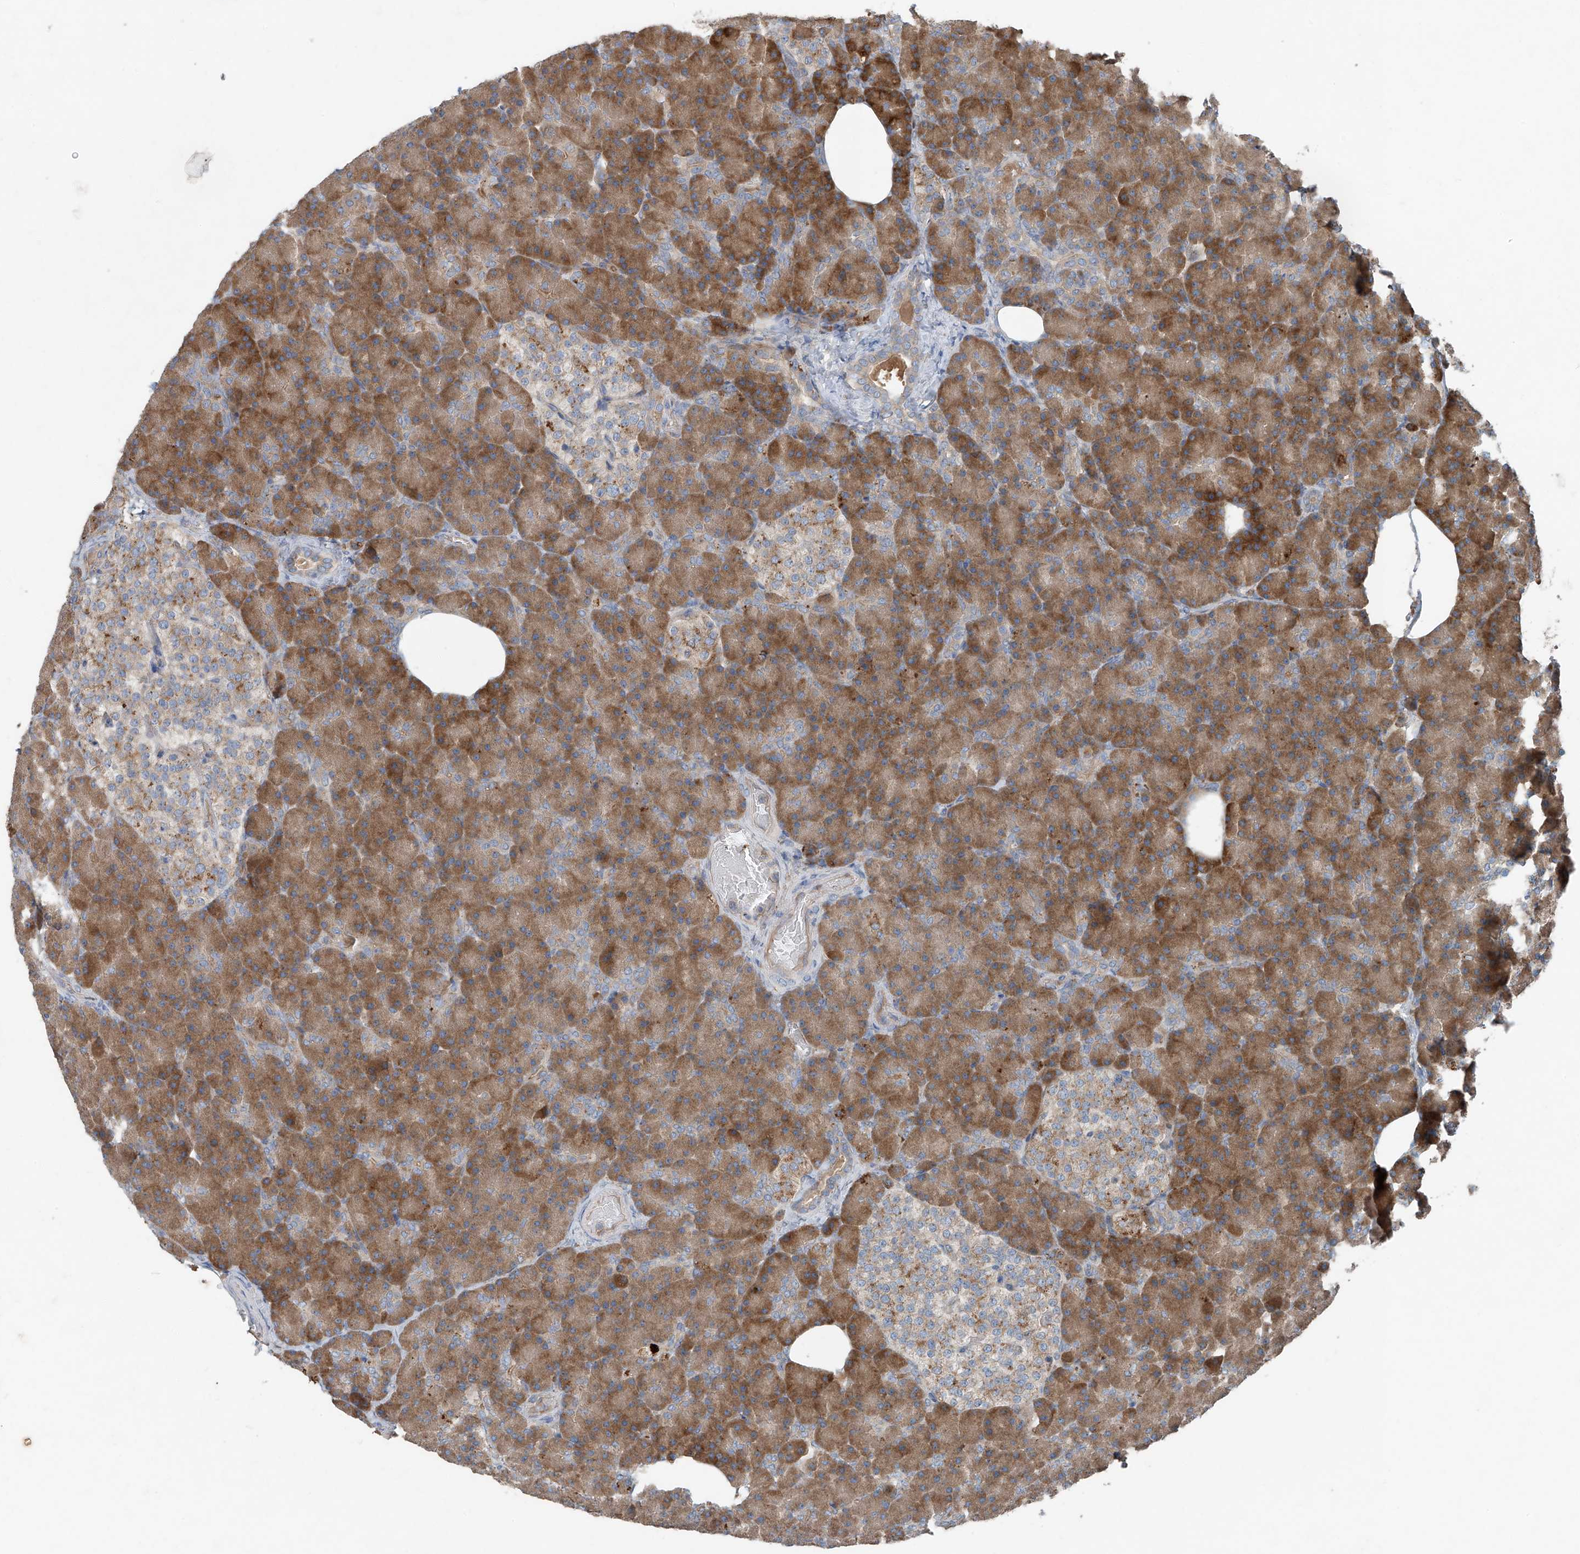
{"staining": {"intensity": "moderate", "quantity": ">75%", "location": "cytoplasmic/membranous"}, "tissue": "pancreas", "cell_type": "Exocrine glandular cells", "image_type": "normal", "snomed": [{"axis": "morphology", "description": "Normal tissue, NOS"}, {"axis": "topography", "description": "Pancreas"}], "caption": "About >75% of exocrine glandular cells in unremarkable human pancreas show moderate cytoplasmic/membranous protein positivity as visualized by brown immunohistochemical staining.", "gene": "FOXRED2", "patient": {"sex": "female", "age": 43}}